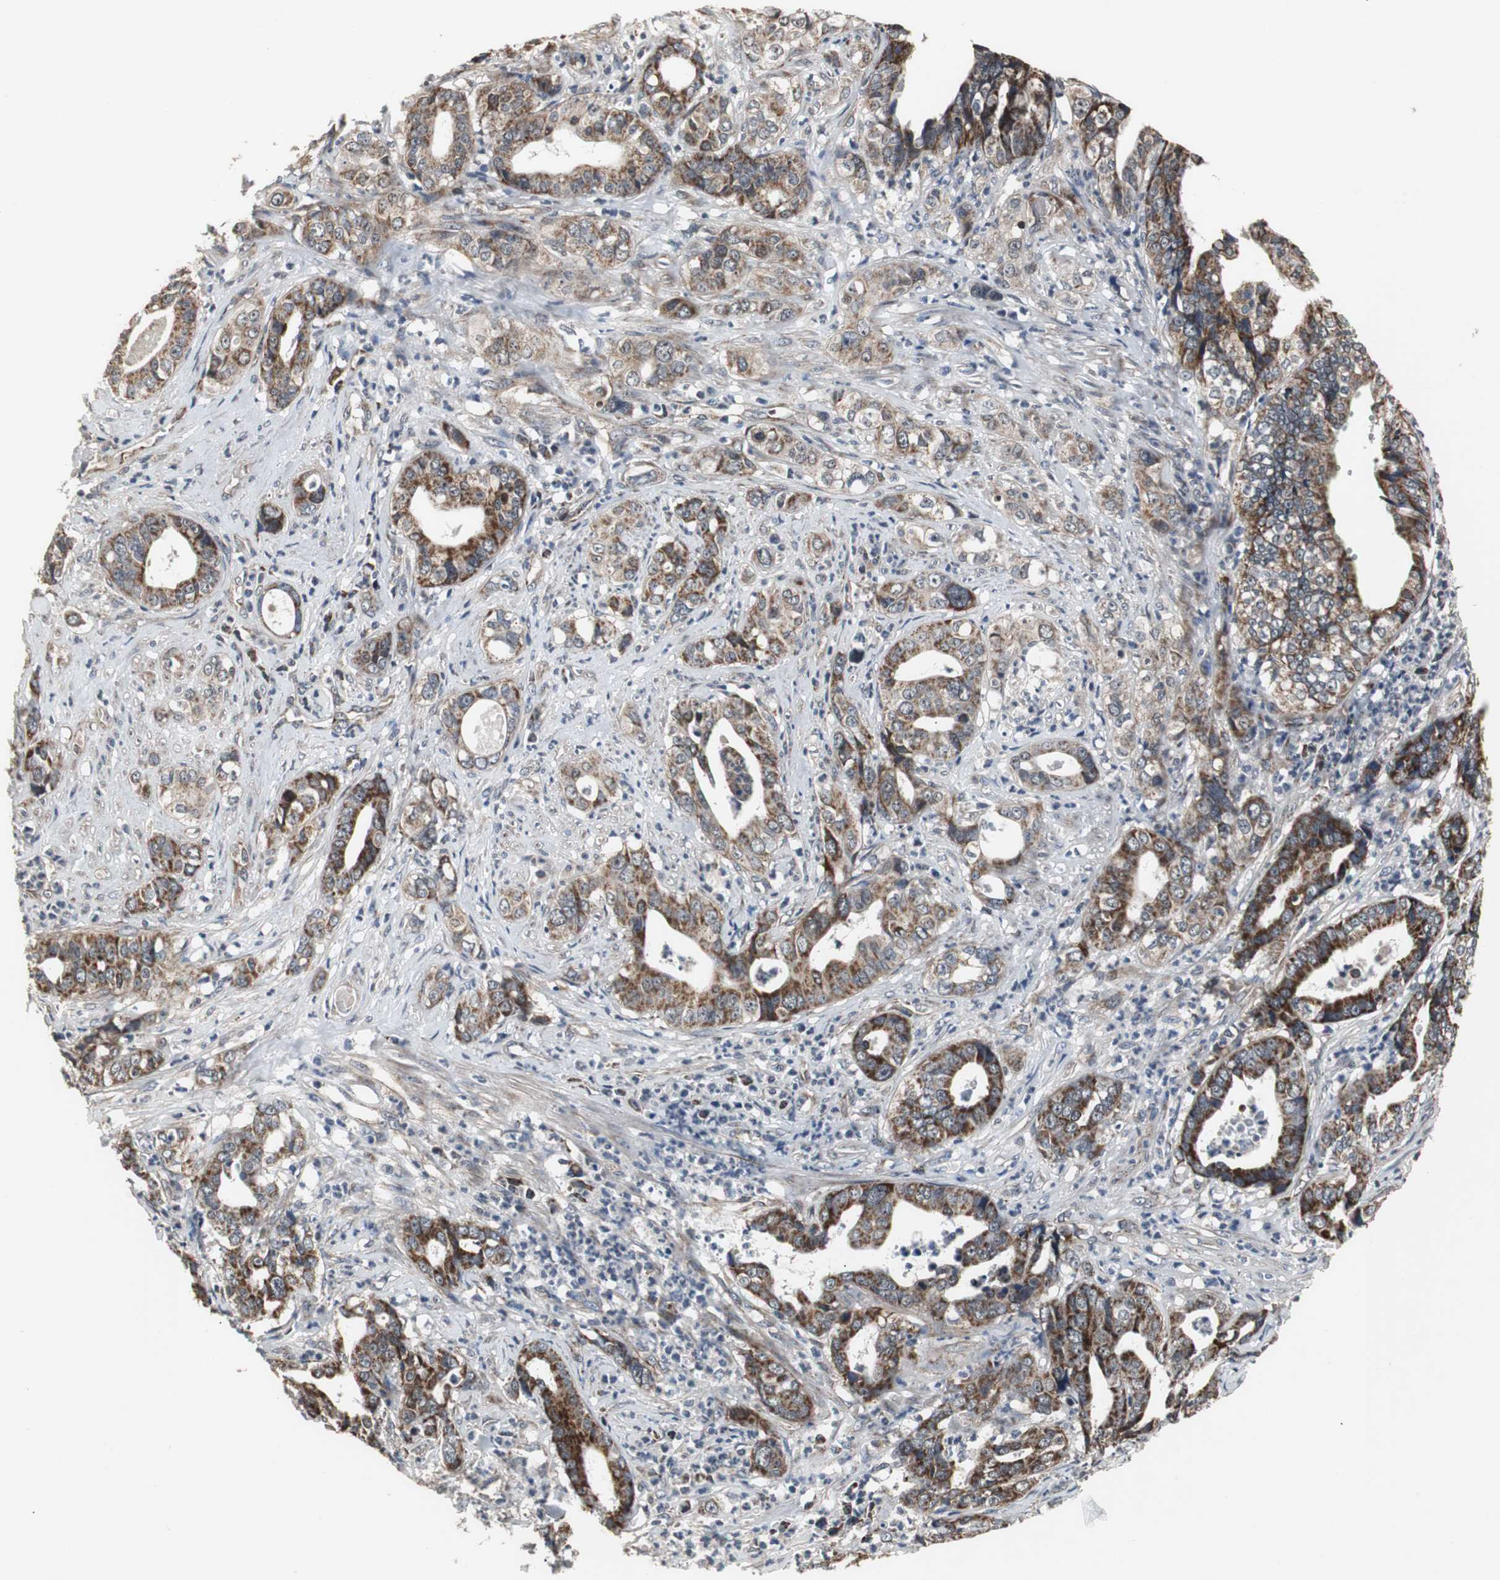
{"staining": {"intensity": "strong", "quantity": ">75%", "location": "cytoplasmic/membranous"}, "tissue": "liver cancer", "cell_type": "Tumor cells", "image_type": "cancer", "snomed": [{"axis": "morphology", "description": "Cholangiocarcinoma"}, {"axis": "topography", "description": "Liver"}], "caption": "The immunohistochemical stain highlights strong cytoplasmic/membranous staining in tumor cells of liver cancer (cholangiocarcinoma) tissue.", "gene": "MRPL40", "patient": {"sex": "female", "age": 61}}